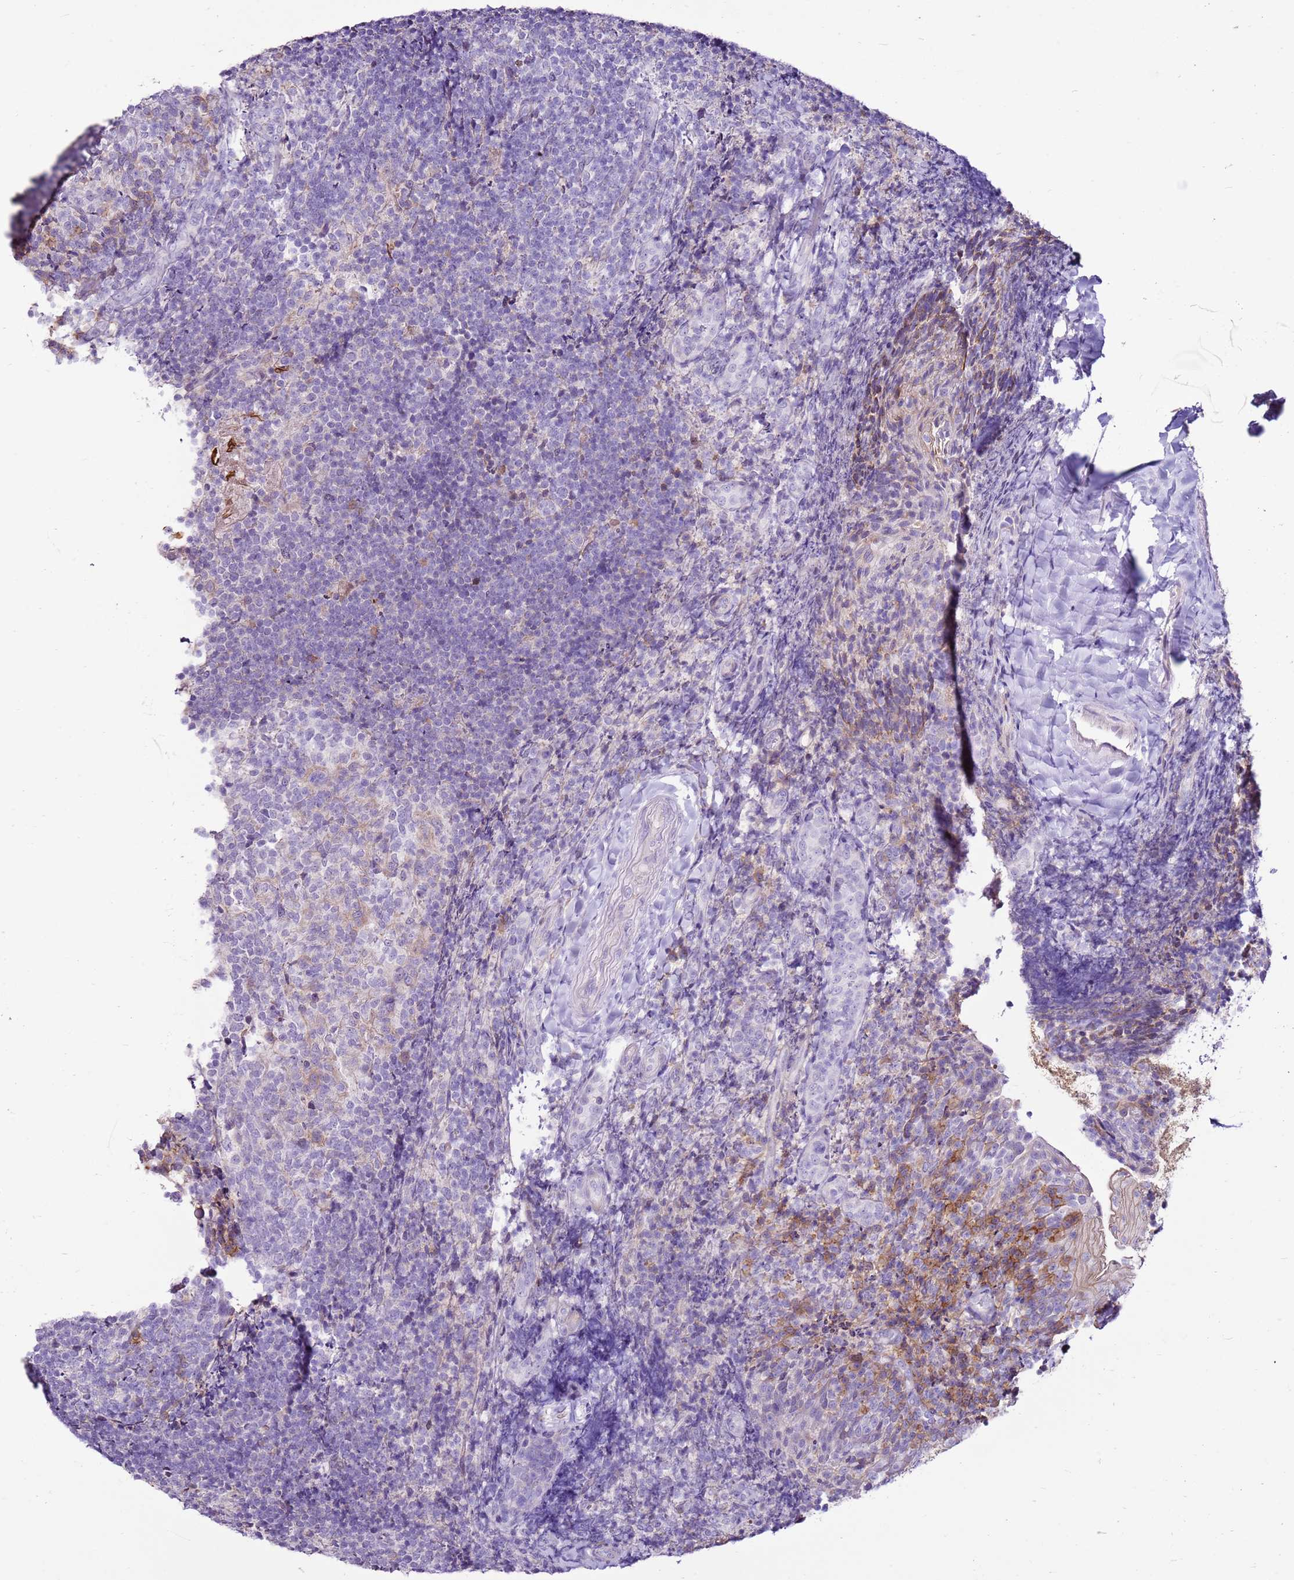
{"staining": {"intensity": "negative", "quantity": "none", "location": "none"}, "tissue": "tonsil", "cell_type": "Germinal center cells", "image_type": "normal", "snomed": [{"axis": "morphology", "description": "Normal tissue, NOS"}, {"axis": "topography", "description": "Tonsil"}], "caption": "This is a micrograph of immunohistochemistry staining of benign tonsil, which shows no staining in germinal center cells.", "gene": "SLC38A5", "patient": {"sex": "female", "age": 10}}